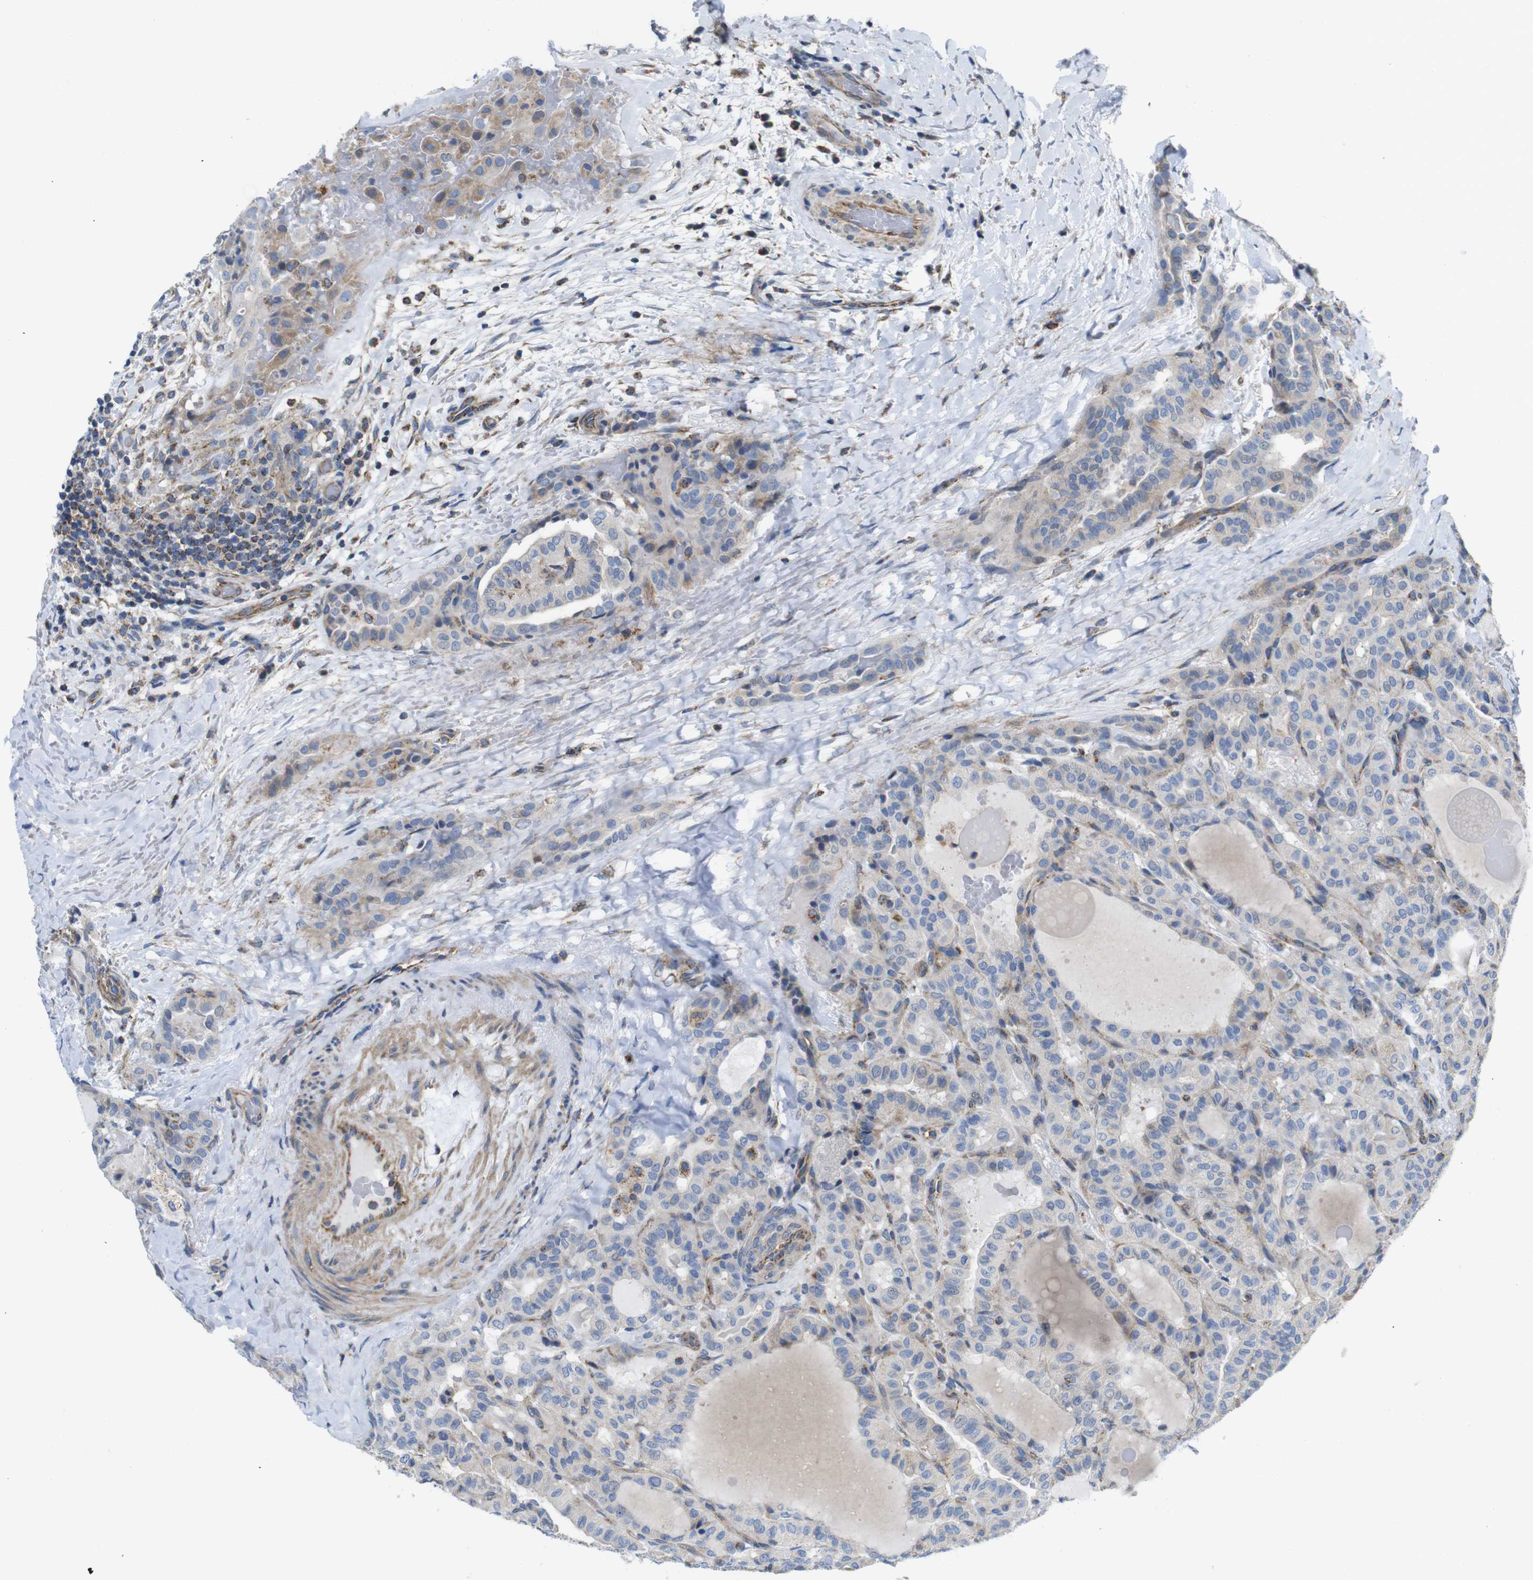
{"staining": {"intensity": "negative", "quantity": "none", "location": "none"}, "tissue": "thyroid cancer", "cell_type": "Tumor cells", "image_type": "cancer", "snomed": [{"axis": "morphology", "description": "Papillary adenocarcinoma, NOS"}, {"axis": "topography", "description": "Thyroid gland"}], "caption": "IHC photomicrograph of neoplastic tissue: human thyroid cancer stained with DAB (3,3'-diaminobenzidine) reveals no significant protein expression in tumor cells.", "gene": "PDCD1LG2", "patient": {"sex": "male", "age": 77}}